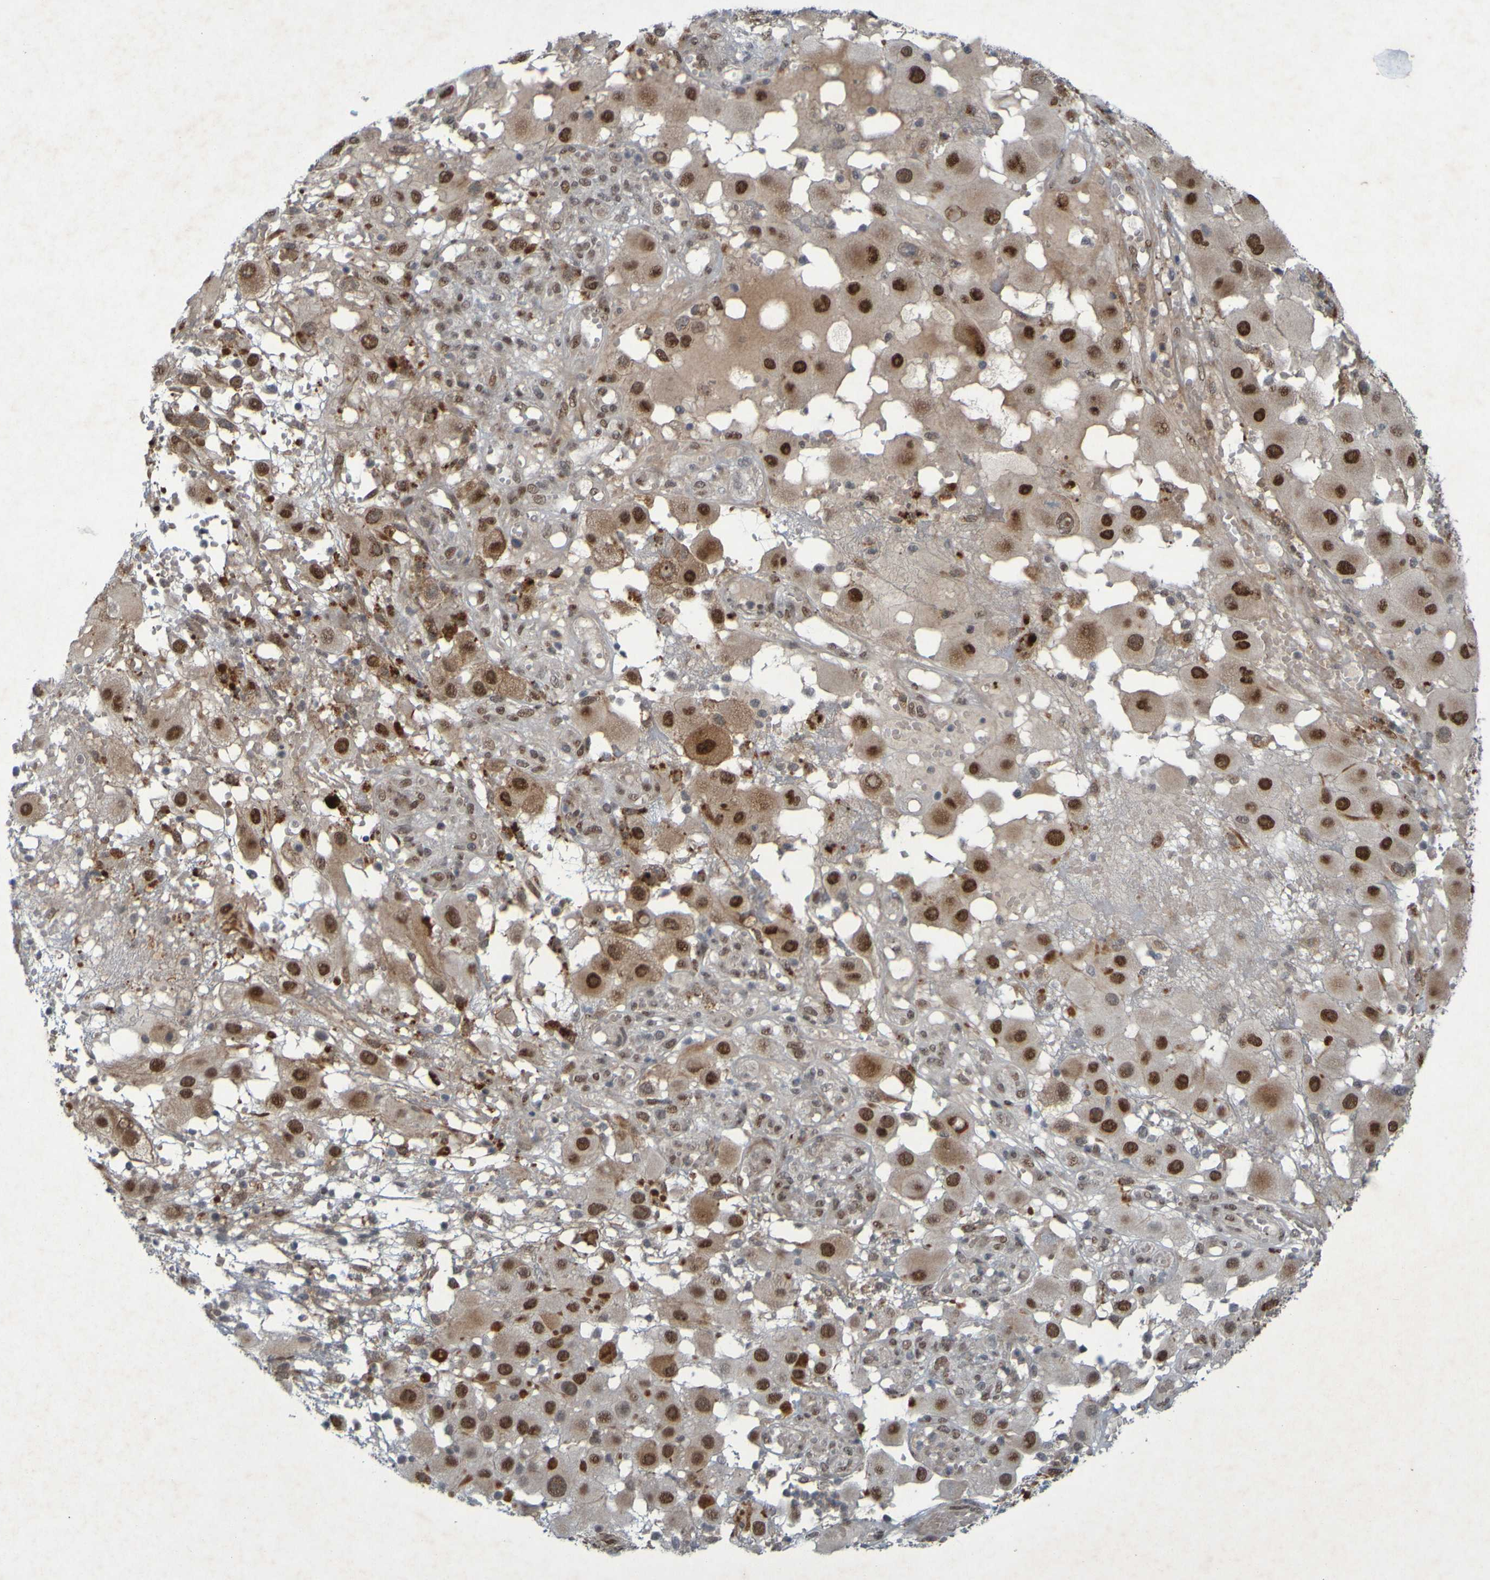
{"staining": {"intensity": "strong", "quantity": ">75%", "location": "nuclear"}, "tissue": "melanoma", "cell_type": "Tumor cells", "image_type": "cancer", "snomed": [{"axis": "morphology", "description": "Malignant melanoma, NOS"}, {"axis": "topography", "description": "Skin"}], "caption": "The immunohistochemical stain shows strong nuclear positivity in tumor cells of malignant melanoma tissue. (Stains: DAB in brown, nuclei in blue, Microscopy: brightfield microscopy at high magnification).", "gene": "MCPH1", "patient": {"sex": "female", "age": 81}}